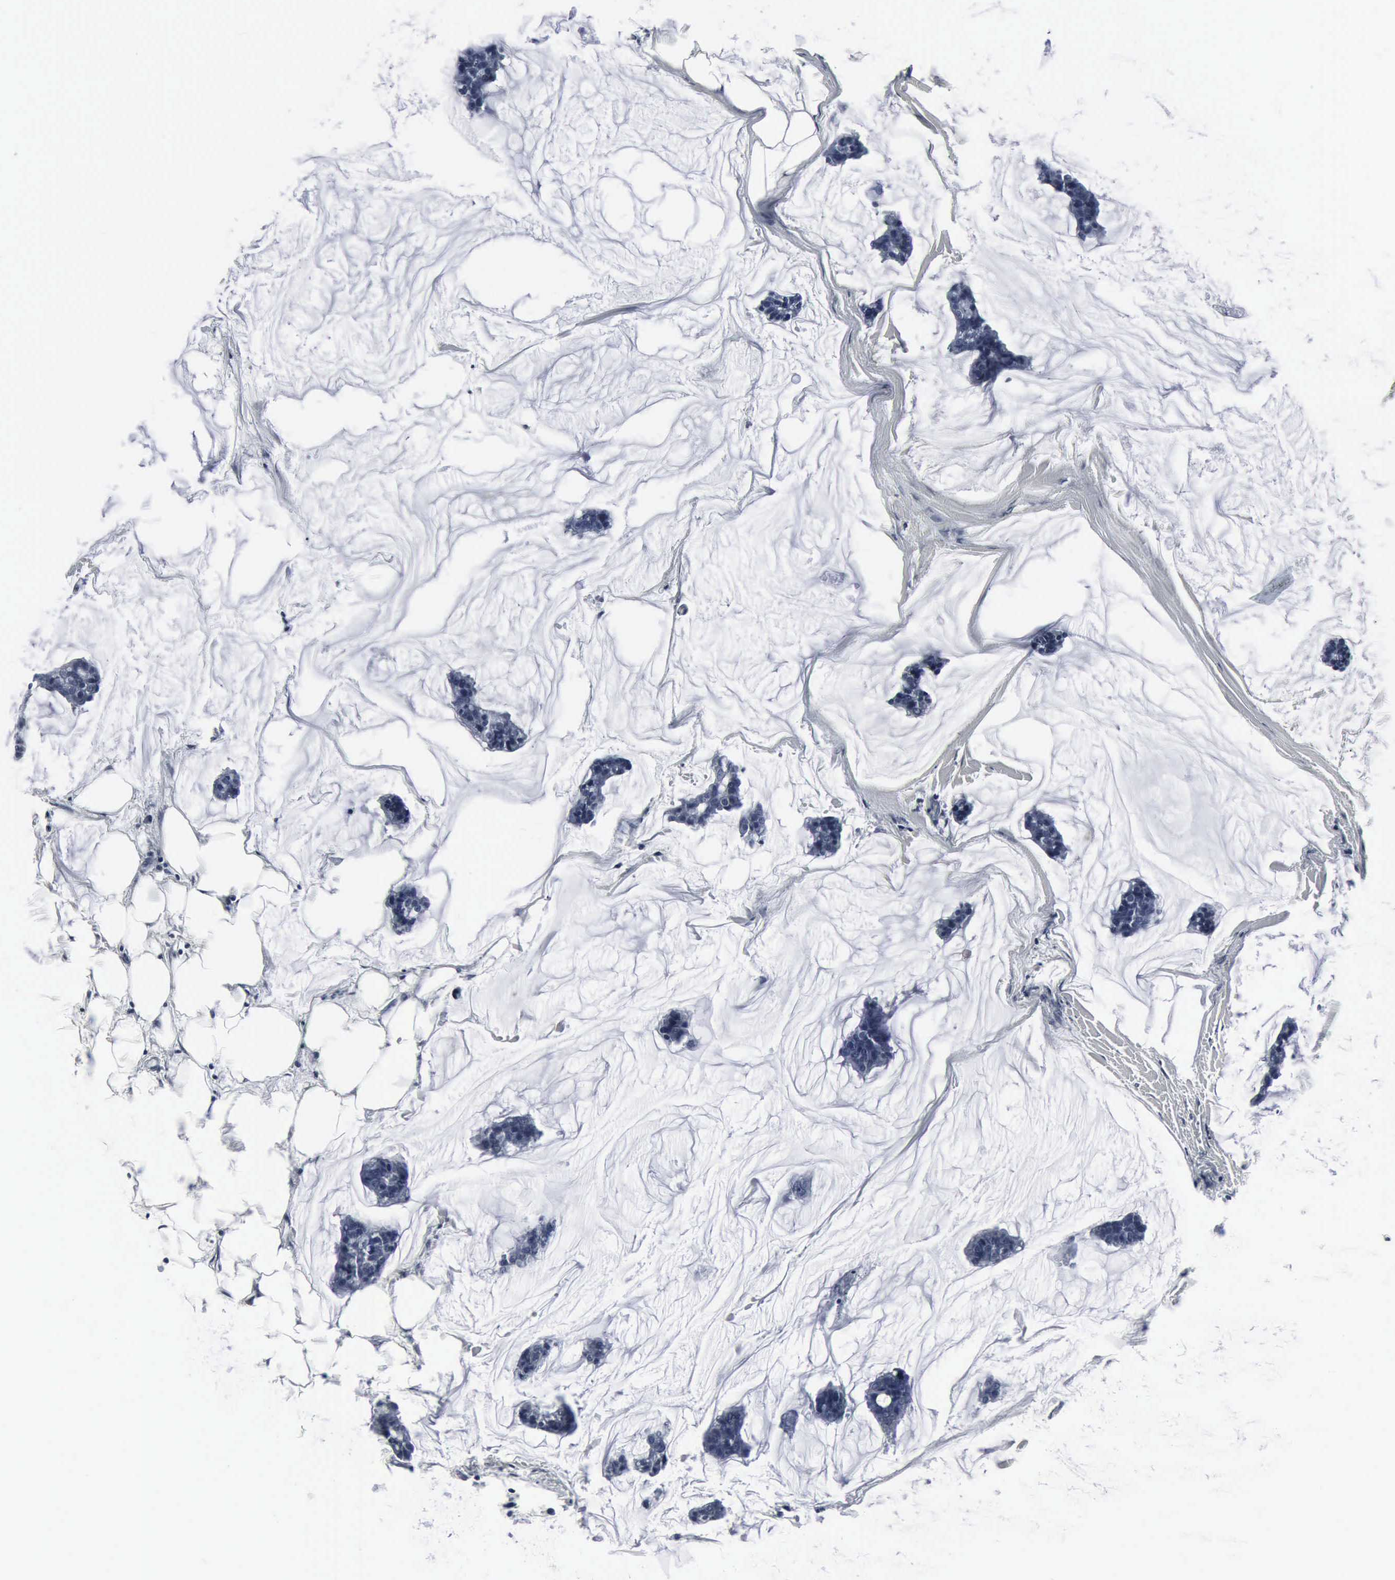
{"staining": {"intensity": "negative", "quantity": "none", "location": "none"}, "tissue": "breast cancer", "cell_type": "Tumor cells", "image_type": "cancer", "snomed": [{"axis": "morphology", "description": "Duct carcinoma"}, {"axis": "topography", "description": "Breast"}], "caption": "Immunohistochemical staining of human breast cancer displays no significant staining in tumor cells. Brightfield microscopy of immunohistochemistry stained with DAB (3,3'-diaminobenzidine) (brown) and hematoxylin (blue), captured at high magnification.", "gene": "SNAP25", "patient": {"sex": "female", "age": 93}}